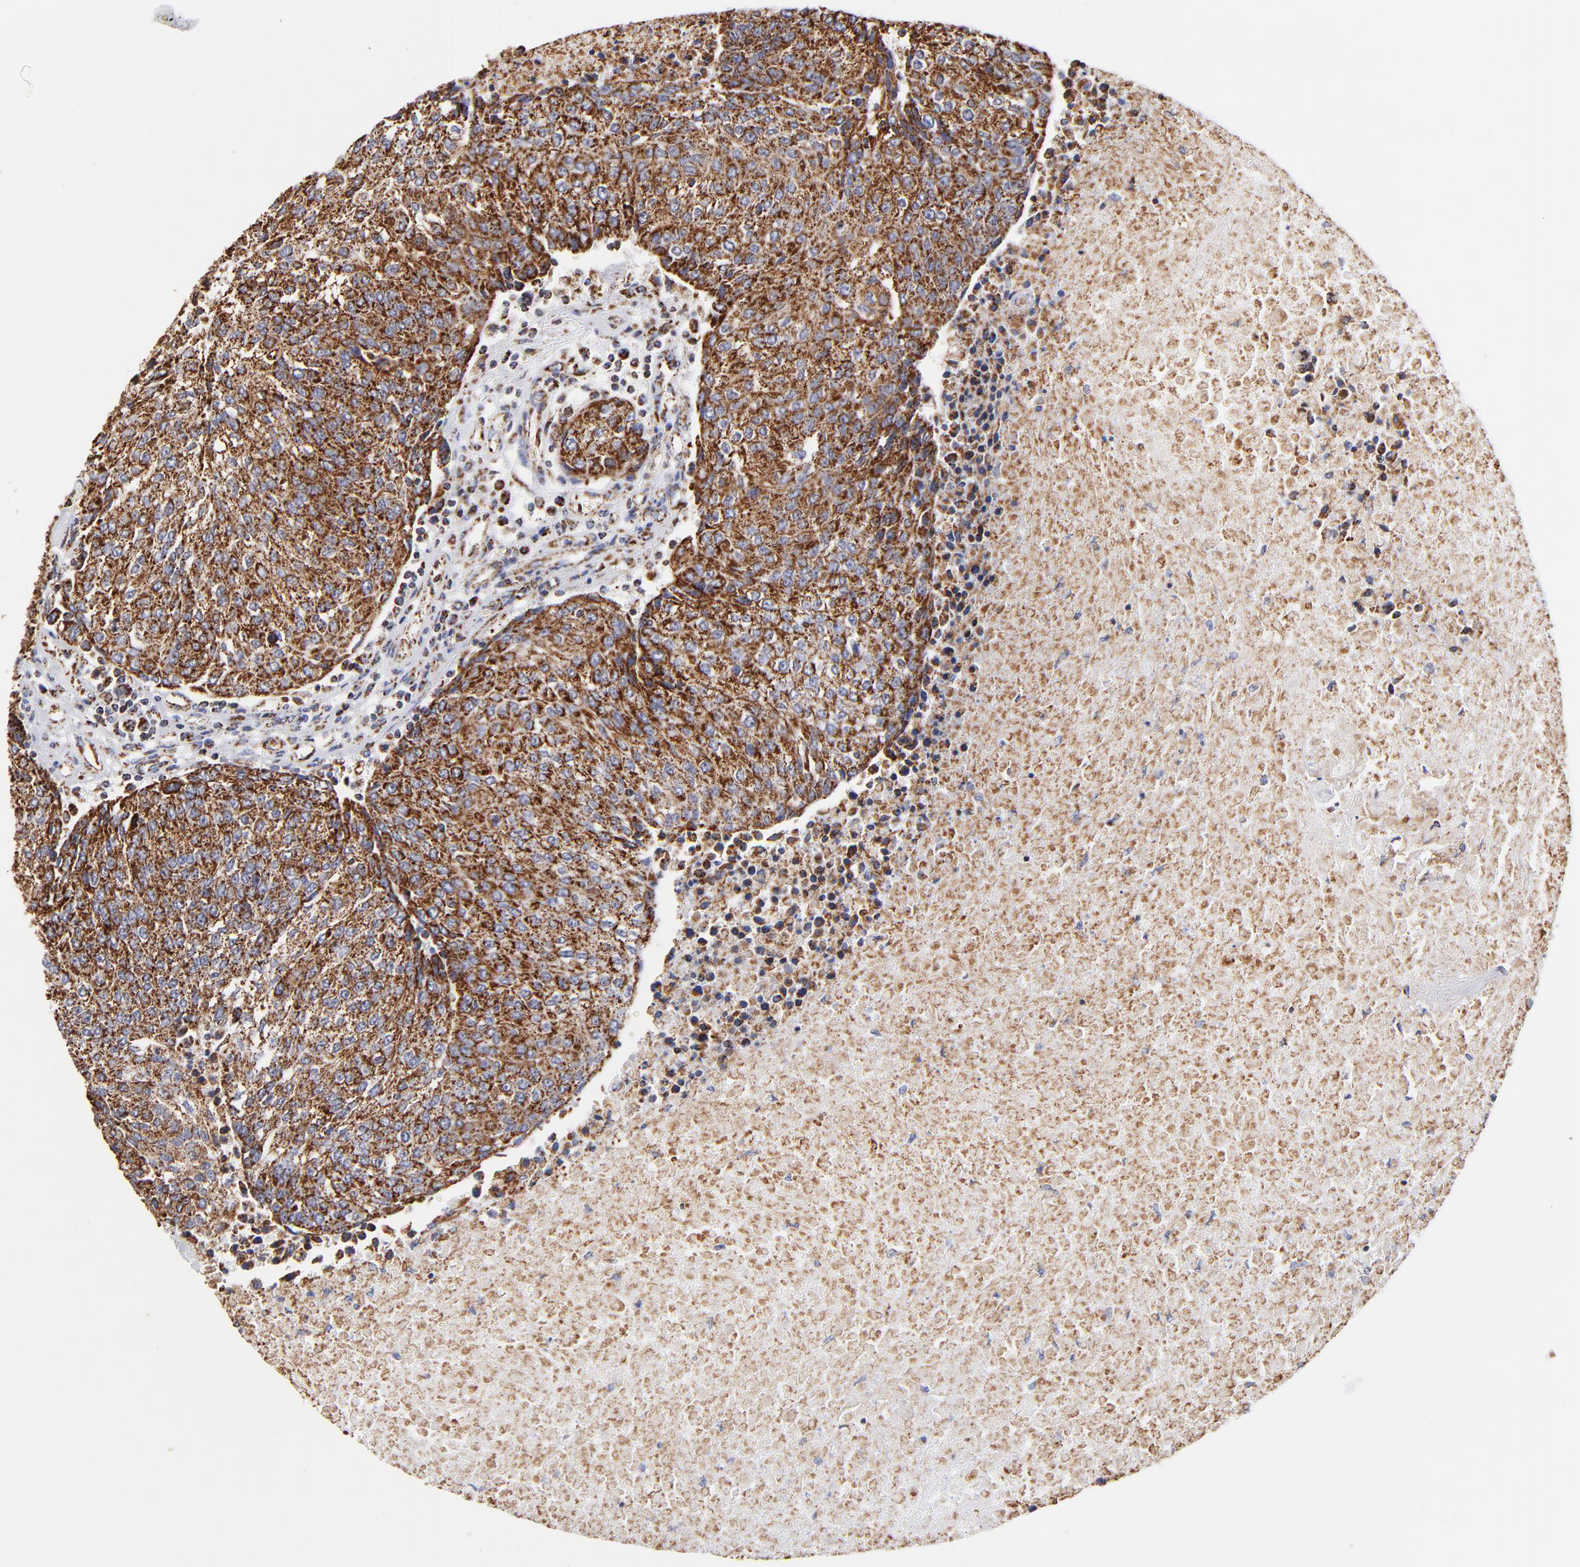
{"staining": {"intensity": "strong", "quantity": ">75%", "location": "cytoplasmic/membranous"}, "tissue": "urothelial cancer", "cell_type": "Tumor cells", "image_type": "cancer", "snomed": [{"axis": "morphology", "description": "Urothelial carcinoma, High grade"}, {"axis": "topography", "description": "Urinary bladder"}], "caption": "Tumor cells show strong cytoplasmic/membranous staining in approximately >75% of cells in urothelial cancer.", "gene": "PHB1", "patient": {"sex": "female", "age": 85}}